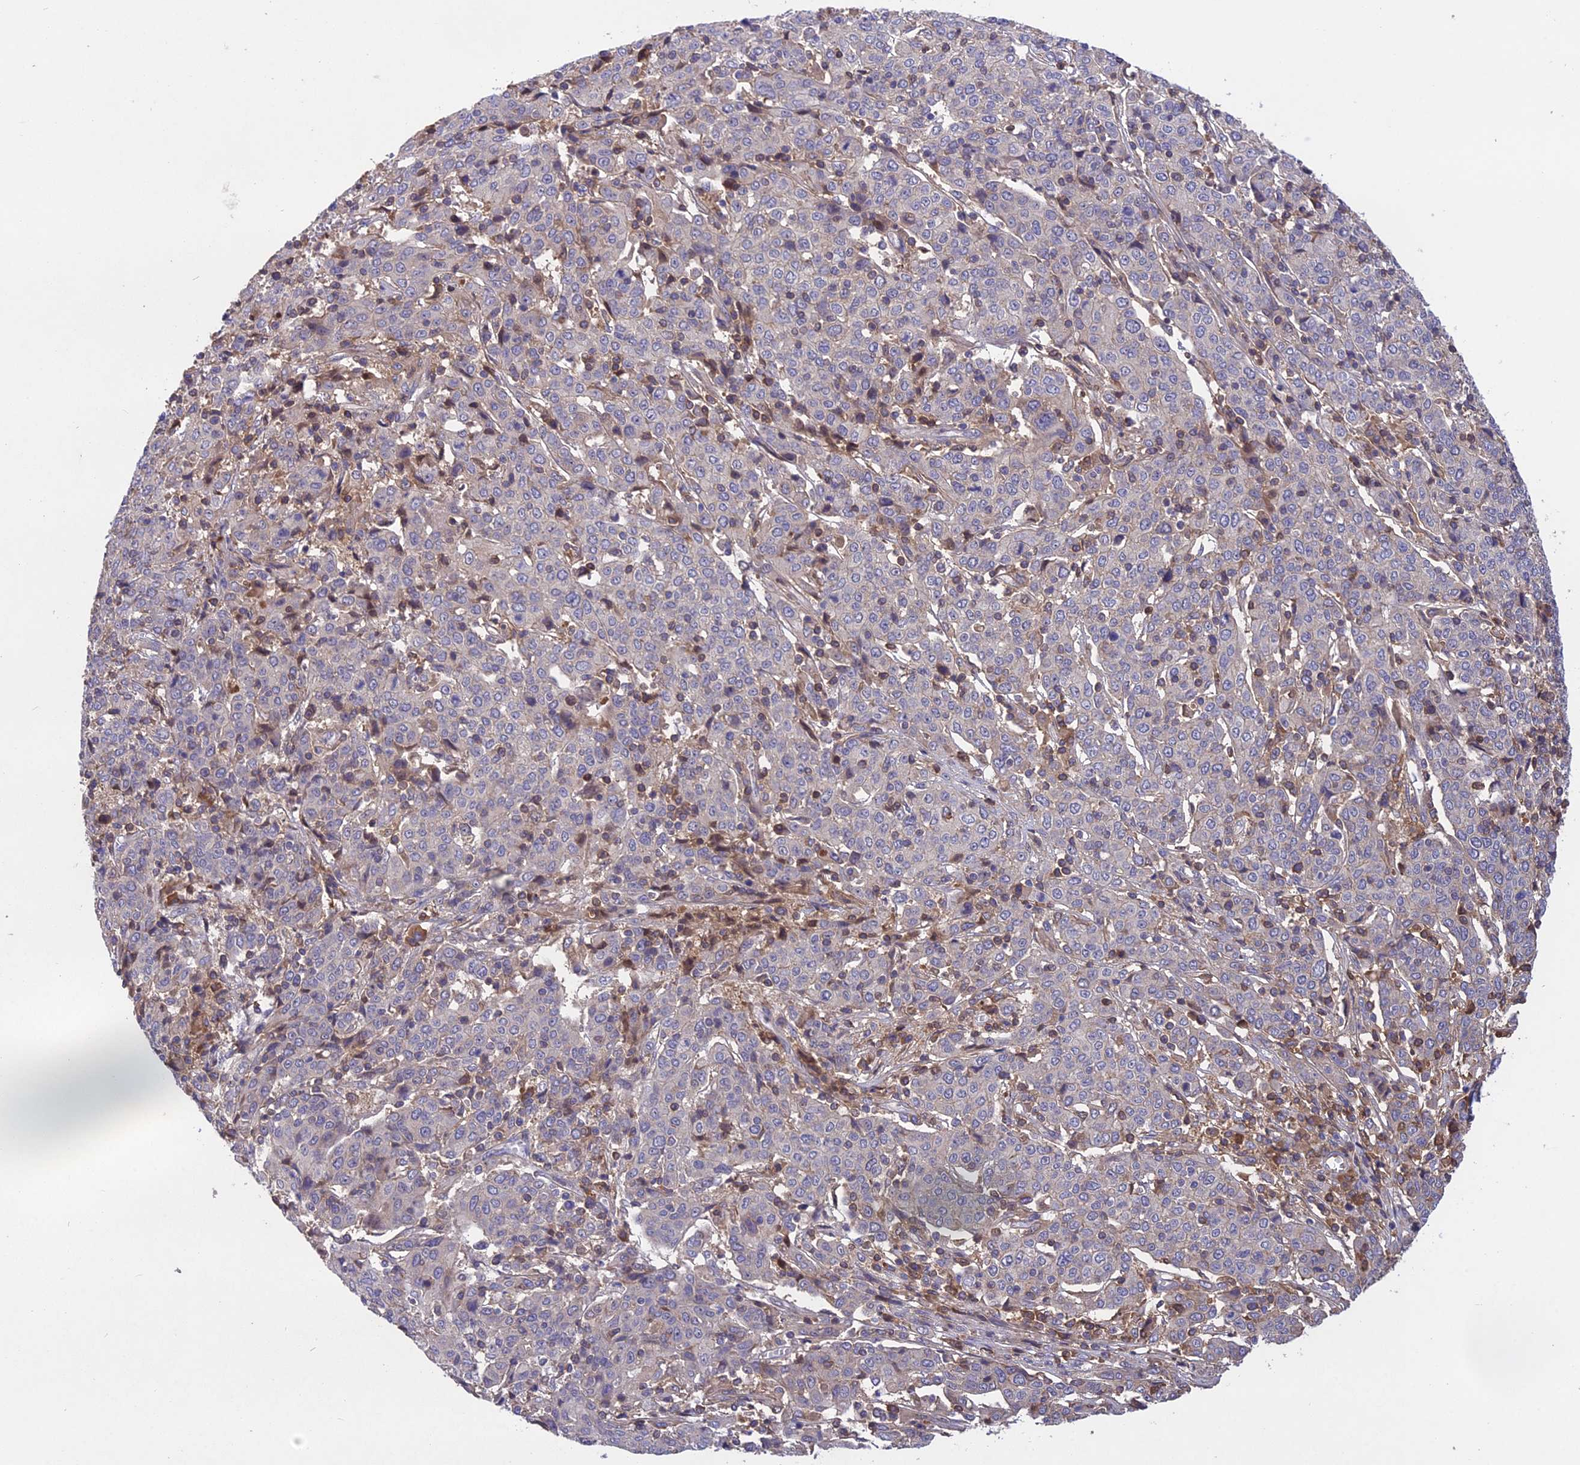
{"staining": {"intensity": "negative", "quantity": "none", "location": "none"}, "tissue": "cervical cancer", "cell_type": "Tumor cells", "image_type": "cancer", "snomed": [{"axis": "morphology", "description": "Squamous cell carcinoma, NOS"}, {"axis": "topography", "description": "Cervix"}], "caption": "Cervical cancer (squamous cell carcinoma) was stained to show a protein in brown. There is no significant staining in tumor cells. Brightfield microscopy of immunohistochemistry (IHC) stained with DAB (brown) and hematoxylin (blue), captured at high magnification.", "gene": "ADO", "patient": {"sex": "female", "age": 67}}